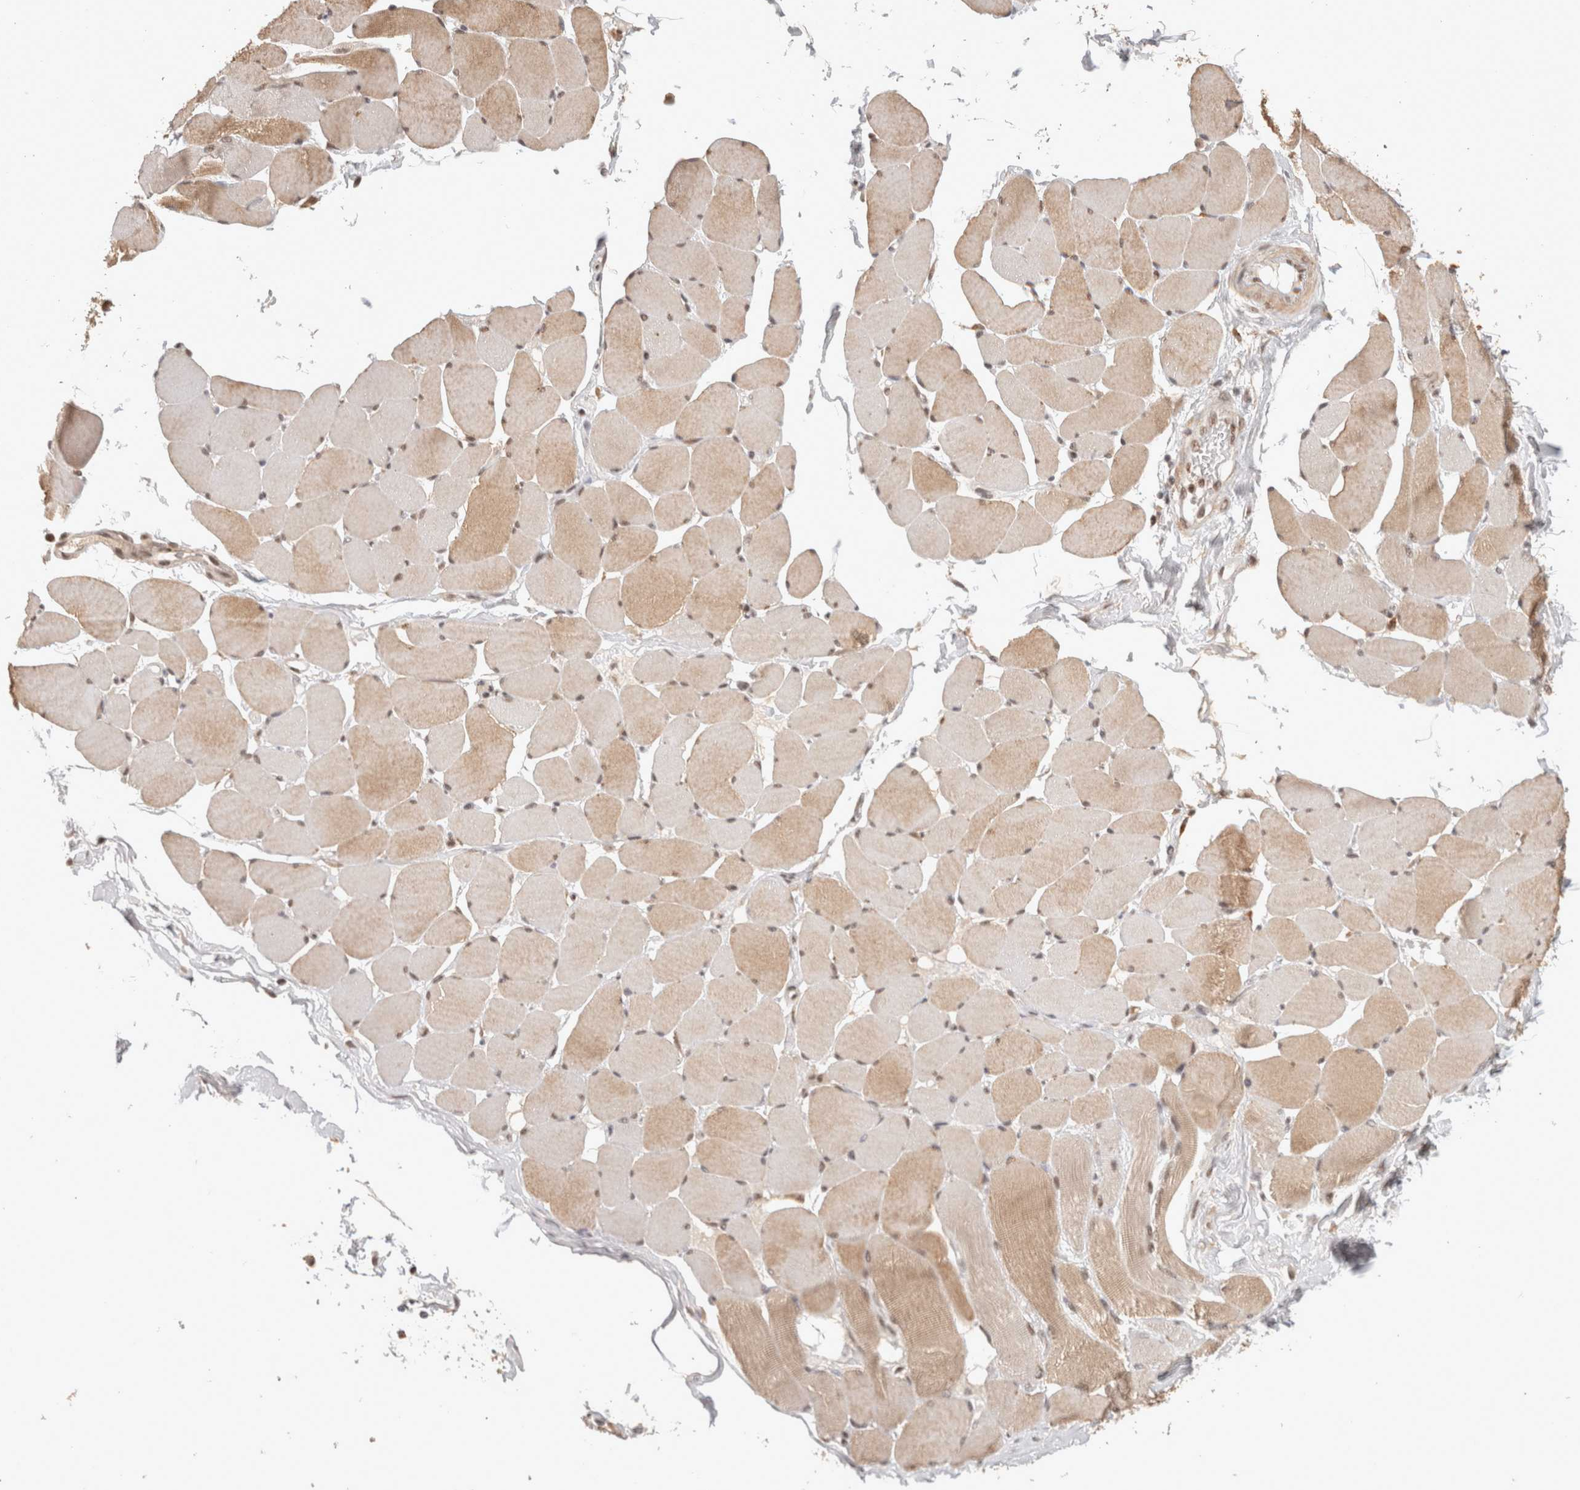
{"staining": {"intensity": "moderate", "quantity": ">75%", "location": "cytoplasmic/membranous"}, "tissue": "skeletal muscle", "cell_type": "Myocytes", "image_type": "normal", "snomed": [{"axis": "morphology", "description": "Normal tissue, NOS"}, {"axis": "topography", "description": "Skin"}, {"axis": "topography", "description": "Skeletal muscle"}], "caption": "Skeletal muscle stained with DAB (3,3'-diaminobenzidine) immunohistochemistry (IHC) demonstrates medium levels of moderate cytoplasmic/membranous staining in about >75% of myocytes. The staining was performed using DAB to visualize the protein expression in brown, while the nuclei were stained in blue with hematoxylin (Magnification: 20x).", "gene": "ZNF830", "patient": {"sex": "male", "age": 83}}